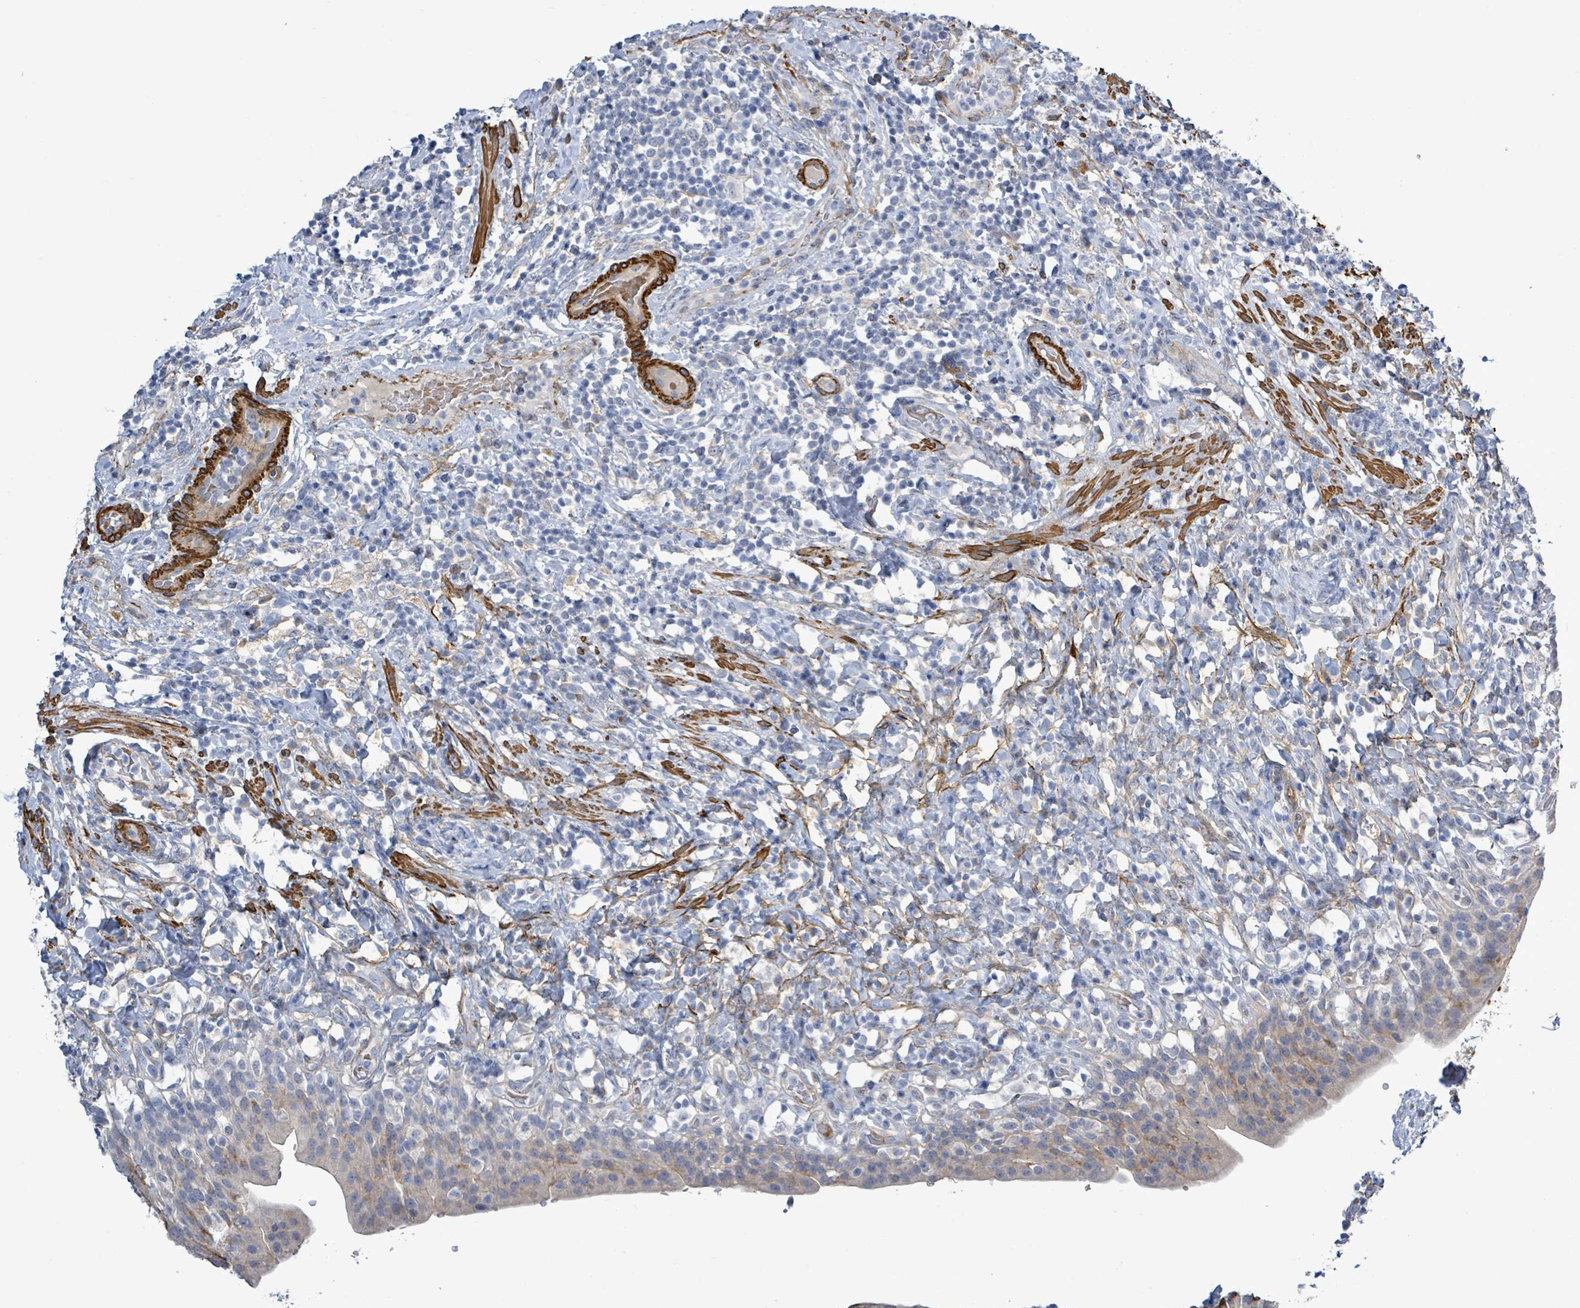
{"staining": {"intensity": "moderate", "quantity": "<25%", "location": "cytoplasmic/membranous"}, "tissue": "urinary bladder", "cell_type": "Urothelial cells", "image_type": "normal", "snomed": [{"axis": "morphology", "description": "Normal tissue, NOS"}, {"axis": "morphology", "description": "Inflammation, NOS"}, {"axis": "topography", "description": "Urinary bladder"}], "caption": "Urothelial cells exhibit low levels of moderate cytoplasmic/membranous expression in approximately <25% of cells in benign urinary bladder. Nuclei are stained in blue.", "gene": "DMRTC1B", "patient": {"sex": "male", "age": 64}}